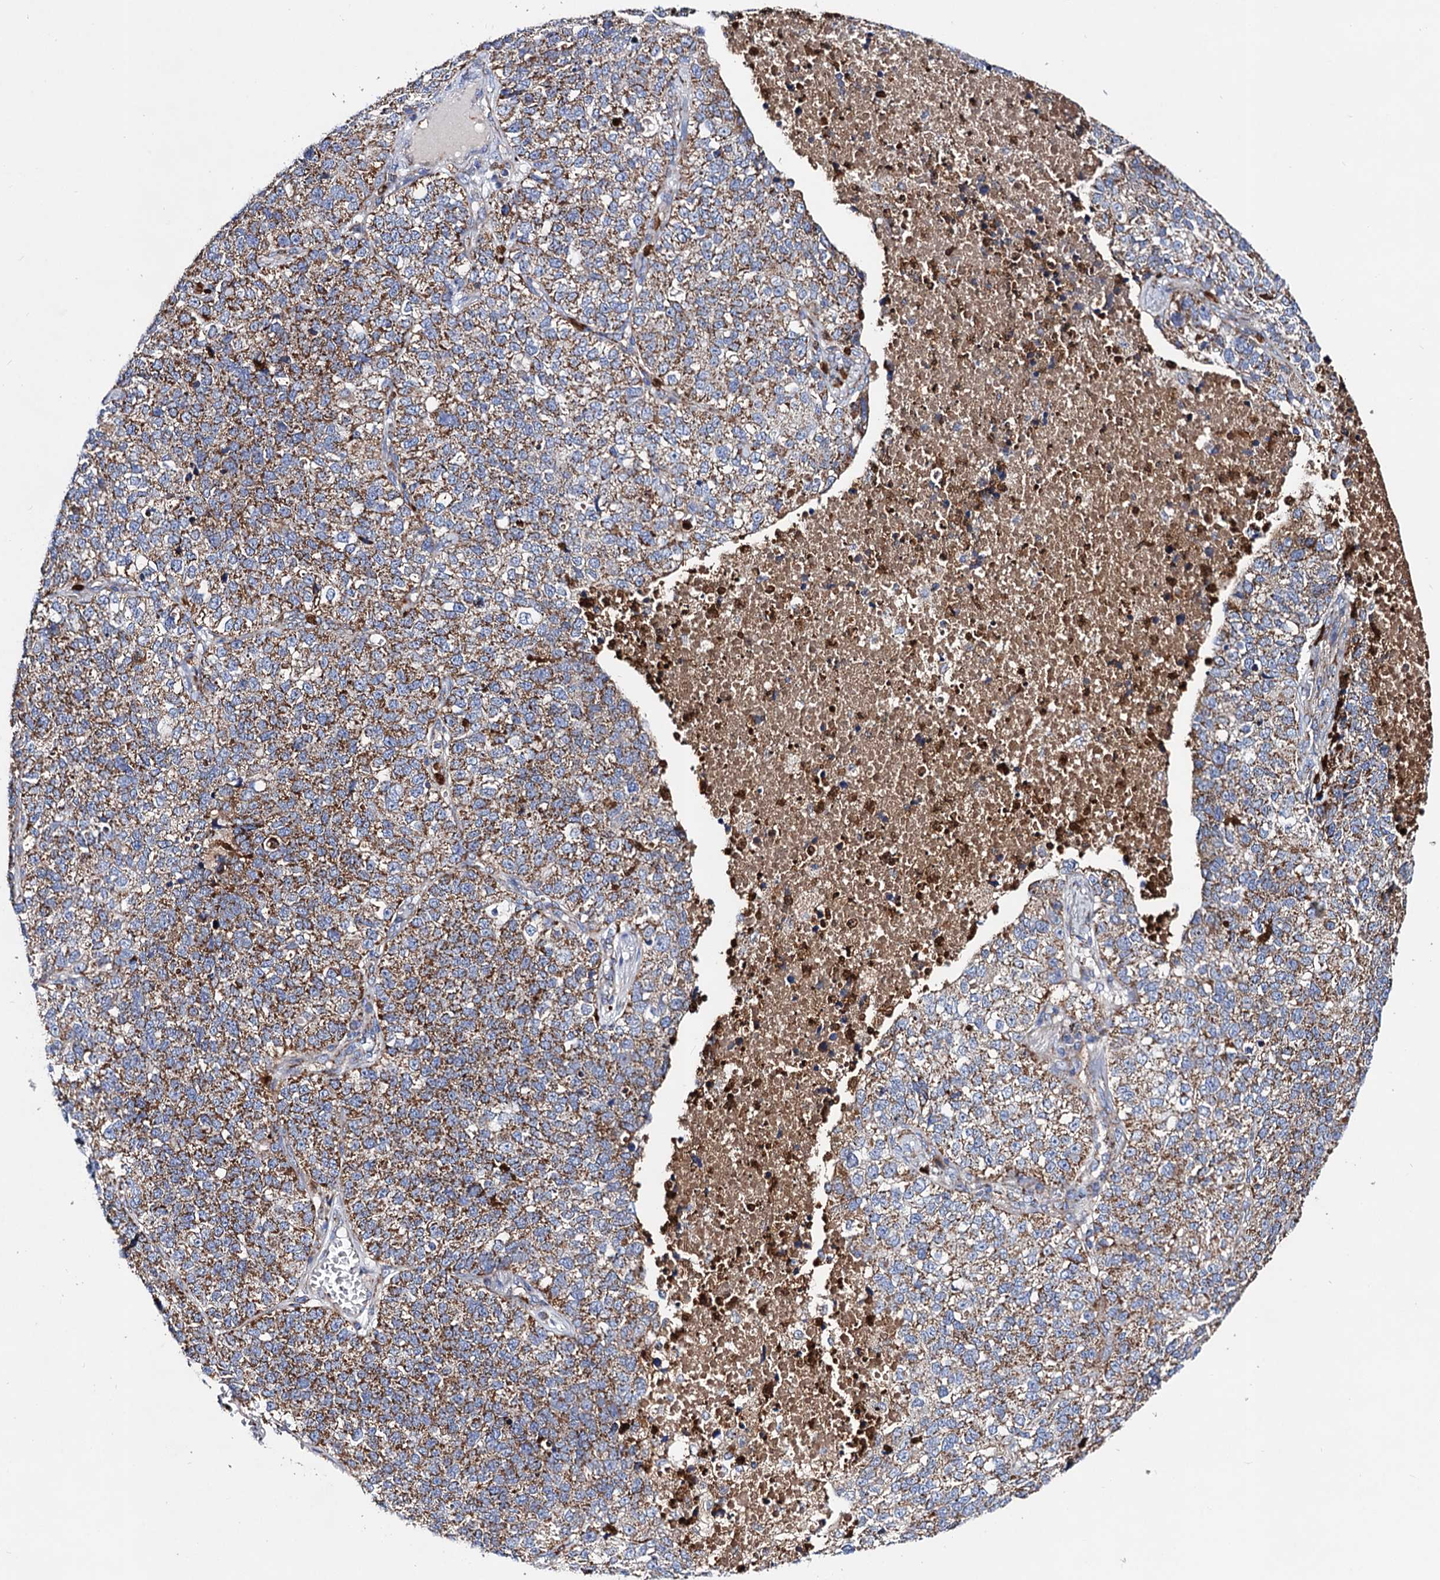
{"staining": {"intensity": "moderate", "quantity": ">75%", "location": "cytoplasmic/membranous"}, "tissue": "lung cancer", "cell_type": "Tumor cells", "image_type": "cancer", "snomed": [{"axis": "morphology", "description": "Adenocarcinoma, NOS"}, {"axis": "topography", "description": "Lung"}], "caption": "Immunohistochemistry staining of lung cancer (adenocarcinoma), which exhibits medium levels of moderate cytoplasmic/membranous positivity in approximately >75% of tumor cells indicating moderate cytoplasmic/membranous protein staining. The staining was performed using DAB (3,3'-diaminobenzidine) (brown) for protein detection and nuclei were counterstained in hematoxylin (blue).", "gene": "ACAD9", "patient": {"sex": "male", "age": 49}}